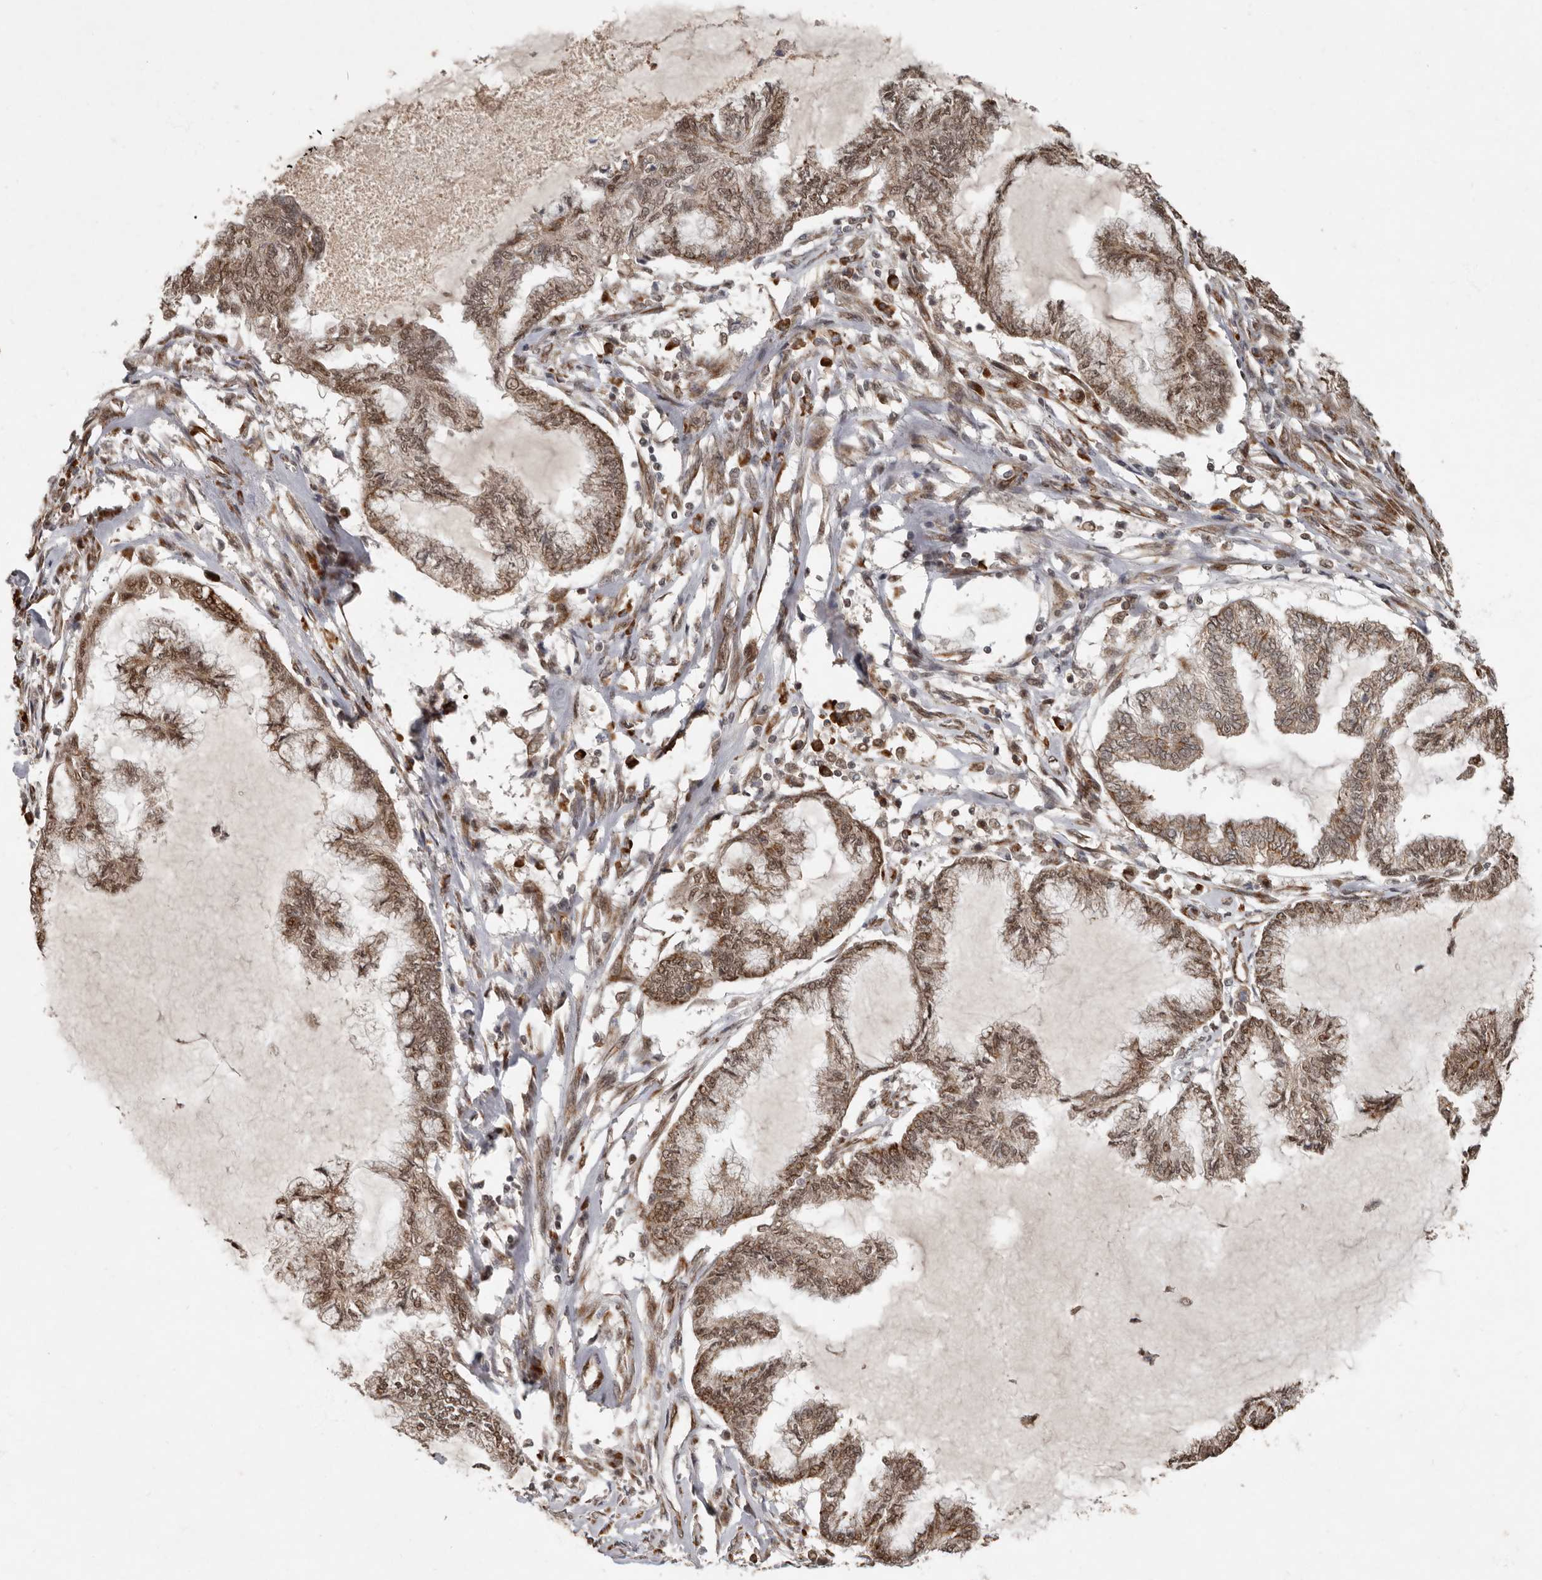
{"staining": {"intensity": "moderate", "quantity": ">75%", "location": "cytoplasmic/membranous,nuclear"}, "tissue": "endometrial cancer", "cell_type": "Tumor cells", "image_type": "cancer", "snomed": [{"axis": "morphology", "description": "Adenocarcinoma, NOS"}, {"axis": "topography", "description": "Endometrium"}], "caption": "DAB (3,3'-diaminobenzidine) immunohistochemical staining of endometrial cancer (adenocarcinoma) reveals moderate cytoplasmic/membranous and nuclear protein staining in about >75% of tumor cells. (DAB IHC, brown staining for protein, blue staining for nuclei).", "gene": "LRGUK", "patient": {"sex": "female", "age": 86}}